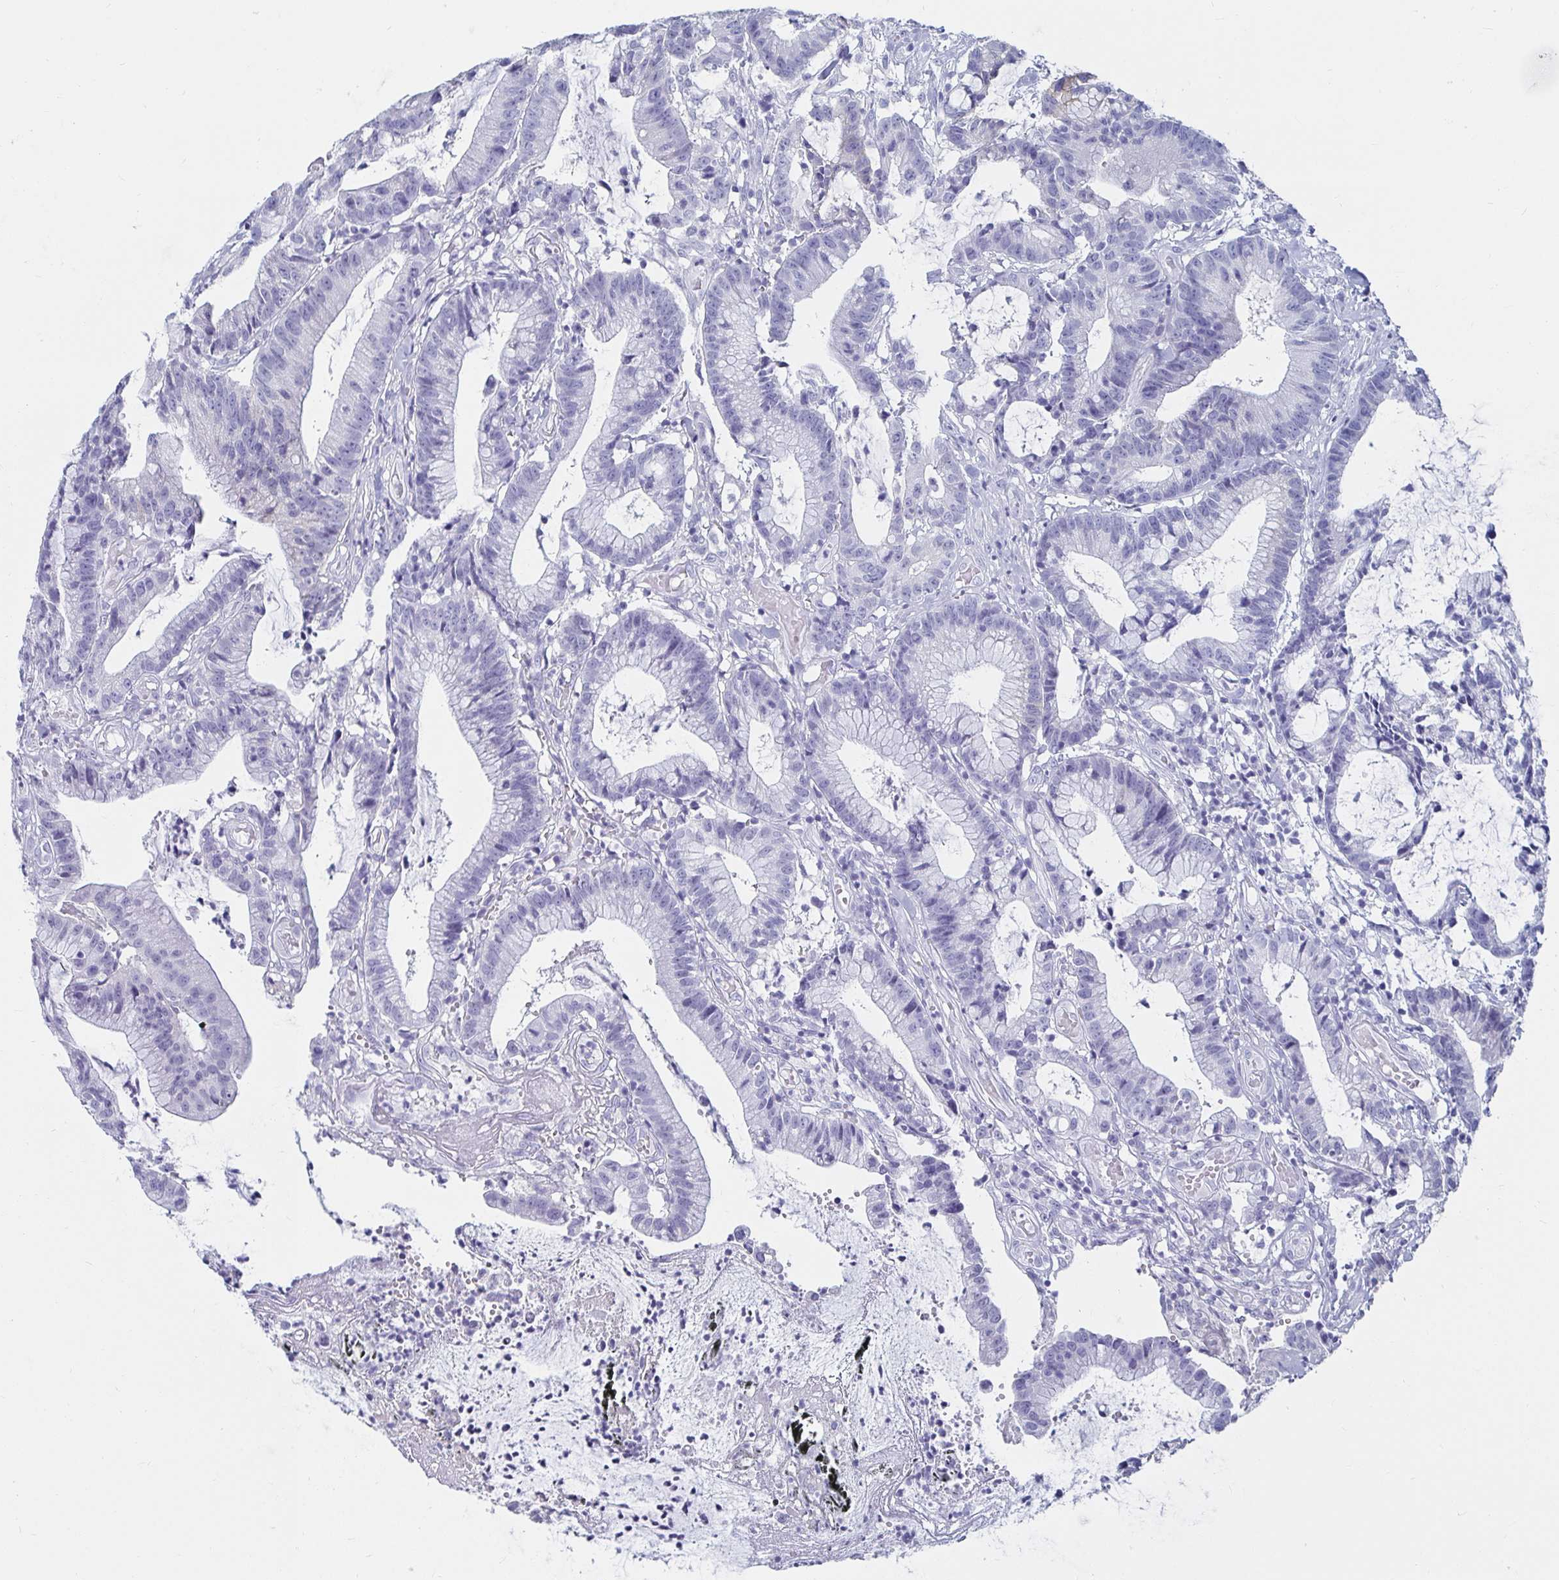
{"staining": {"intensity": "negative", "quantity": "none", "location": "none"}, "tissue": "colorectal cancer", "cell_type": "Tumor cells", "image_type": "cancer", "snomed": [{"axis": "morphology", "description": "Adenocarcinoma, NOS"}, {"axis": "topography", "description": "Colon"}], "caption": "DAB immunohistochemical staining of colorectal cancer displays no significant expression in tumor cells. Brightfield microscopy of immunohistochemistry stained with DAB (brown) and hematoxylin (blue), captured at high magnification.", "gene": "CA9", "patient": {"sex": "female", "age": 78}}